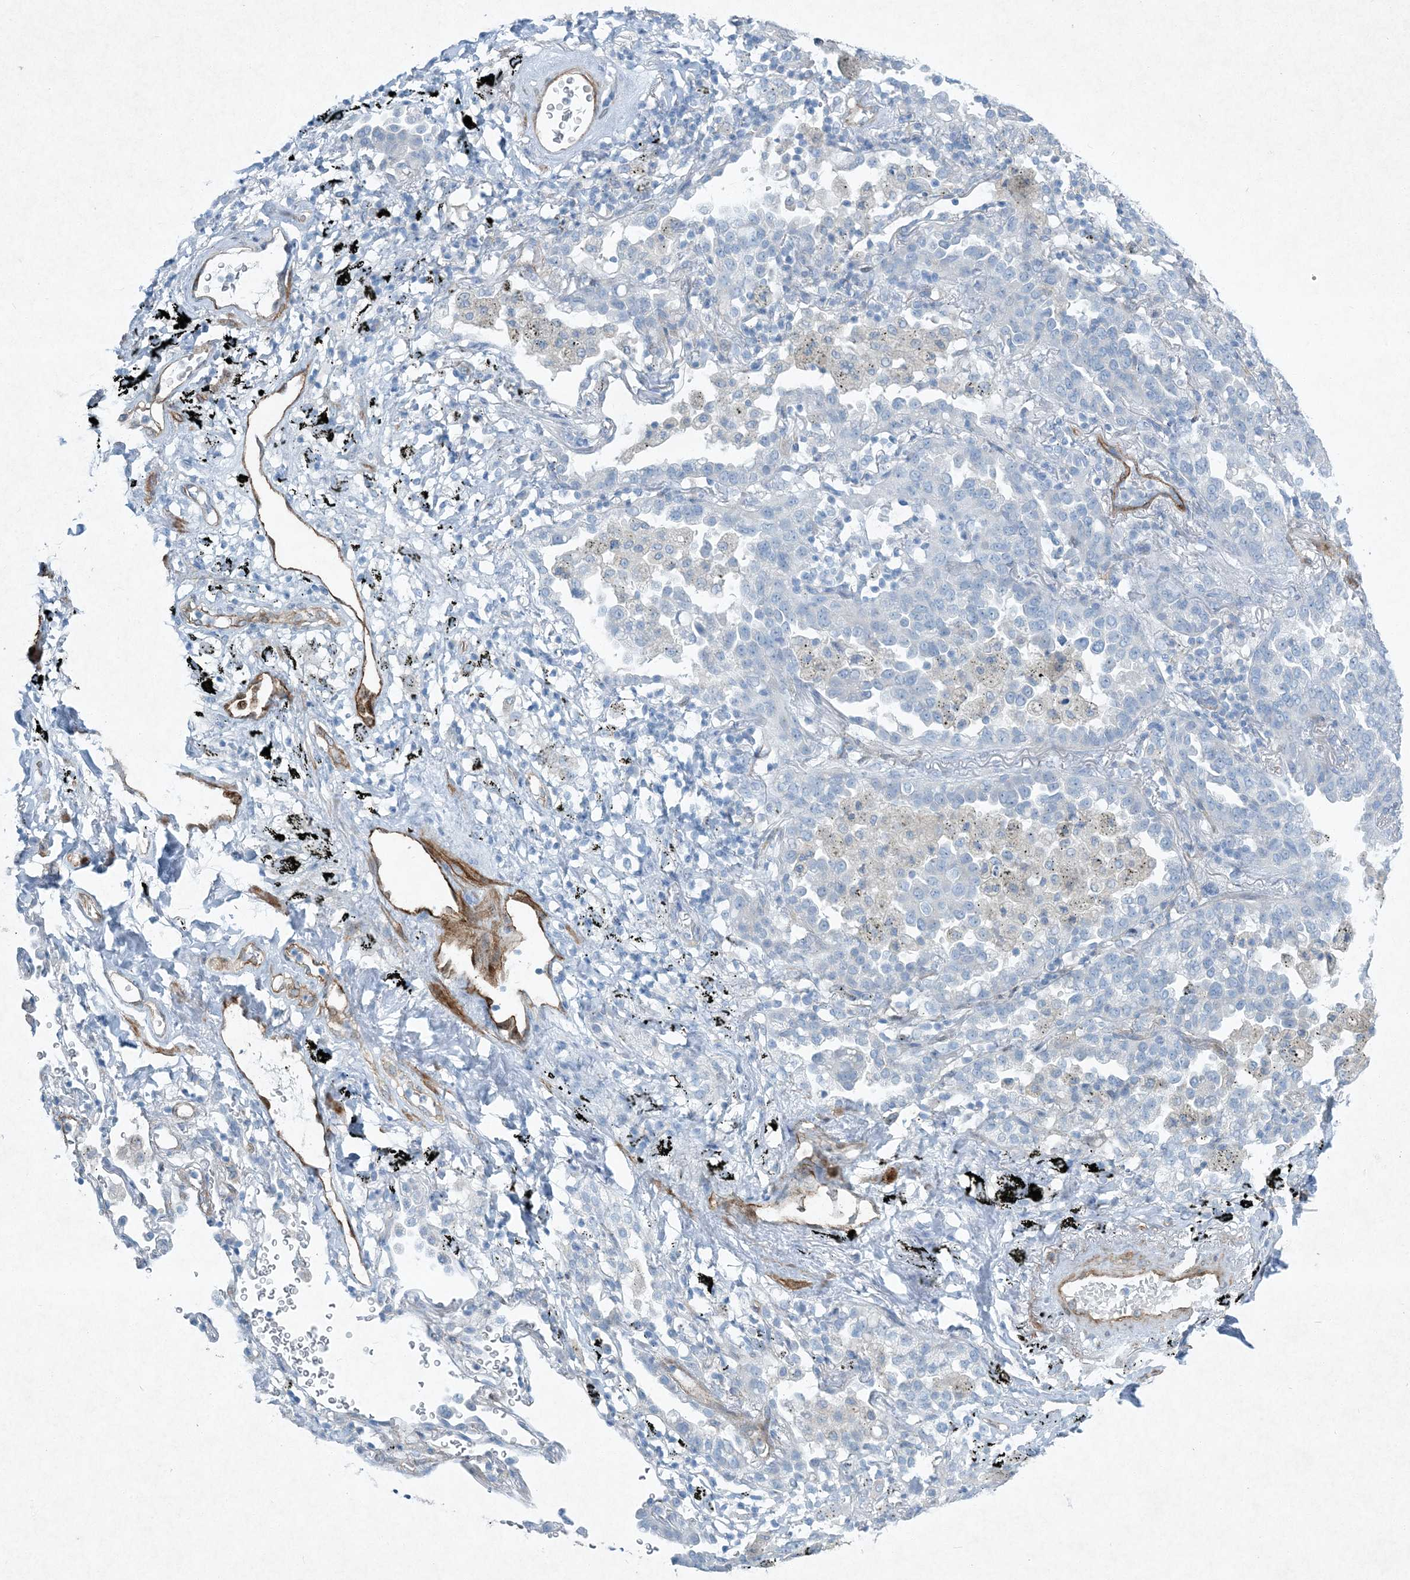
{"staining": {"intensity": "negative", "quantity": "none", "location": "none"}, "tissue": "lung cancer", "cell_type": "Tumor cells", "image_type": "cancer", "snomed": [{"axis": "morphology", "description": "Normal tissue, NOS"}, {"axis": "morphology", "description": "Adenocarcinoma, NOS"}, {"axis": "topography", "description": "Lung"}], "caption": "Immunohistochemistry micrograph of neoplastic tissue: lung adenocarcinoma stained with DAB (3,3'-diaminobenzidine) shows no significant protein staining in tumor cells.", "gene": "PGM5", "patient": {"sex": "male", "age": 59}}